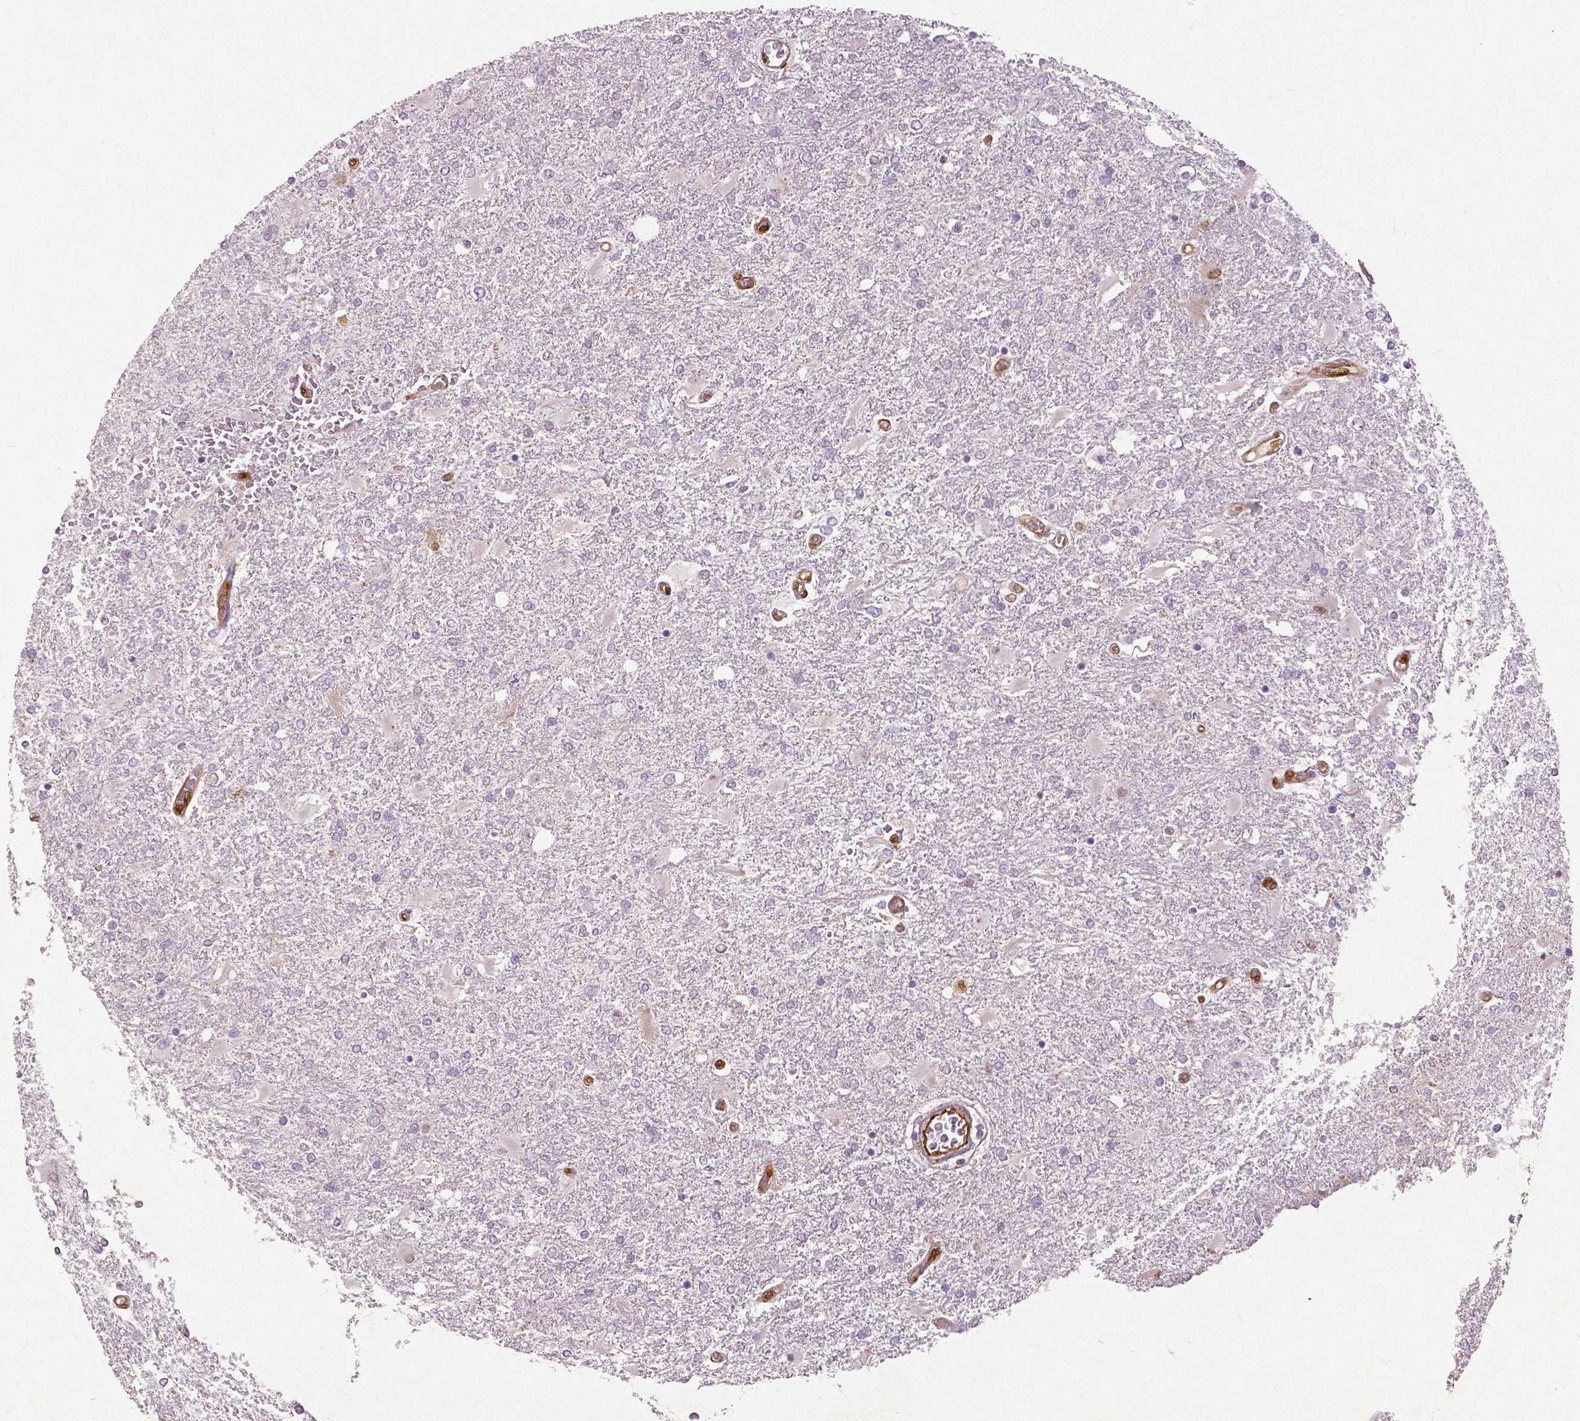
{"staining": {"intensity": "negative", "quantity": "none", "location": "none"}, "tissue": "glioma", "cell_type": "Tumor cells", "image_type": "cancer", "snomed": [{"axis": "morphology", "description": "Glioma, malignant, High grade"}, {"axis": "topography", "description": "Cerebral cortex"}], "caption": "High magnification brightfield microscopy of glioma stained with DAB (3,3'-diaminobenzidine) (brown) and counterstained with hematoxylin (blue): tumor cells show no significant expression.", "gene": "WWTR1", "patient": {"sex": "male", "age": 79}}